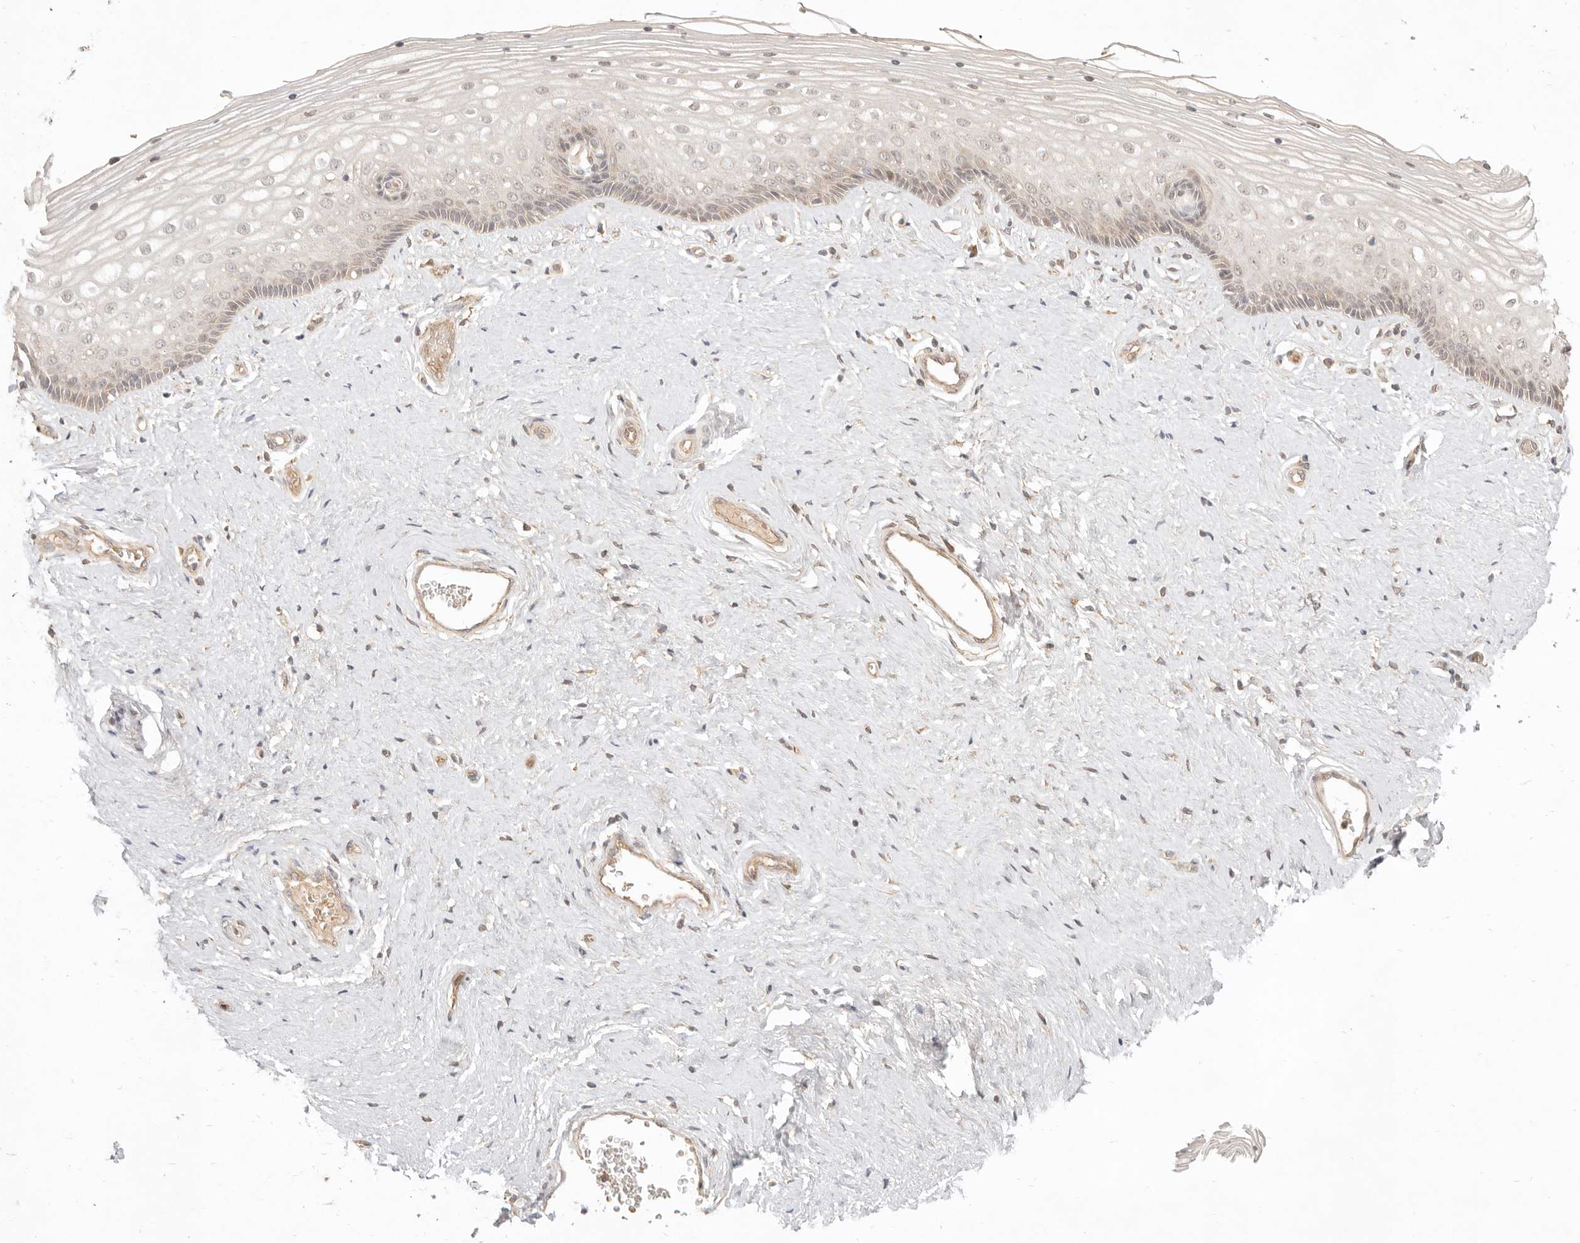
{"staining": {"intensity": "weak", "quantity": "25%-75%", "location": "nuclear"}, "tissue": "vagina", "cell_type": "Squamous epithelial cells", "image_type": "normal", "snomed": [{"axis": "morphology", "description": "Normal tissue, NOS"}, {"axis": "topography", "description": "Vagina"}], "caption": "Immunohistochemical staining of benign human vagina reveals weak nuclear protein expression in about 25%-75% of squamous epithelial cells. (IHC, brightfield microscopy, high magnification).", "gene": "MEP1A", "patient": {"sex": "female", "age": 46}}